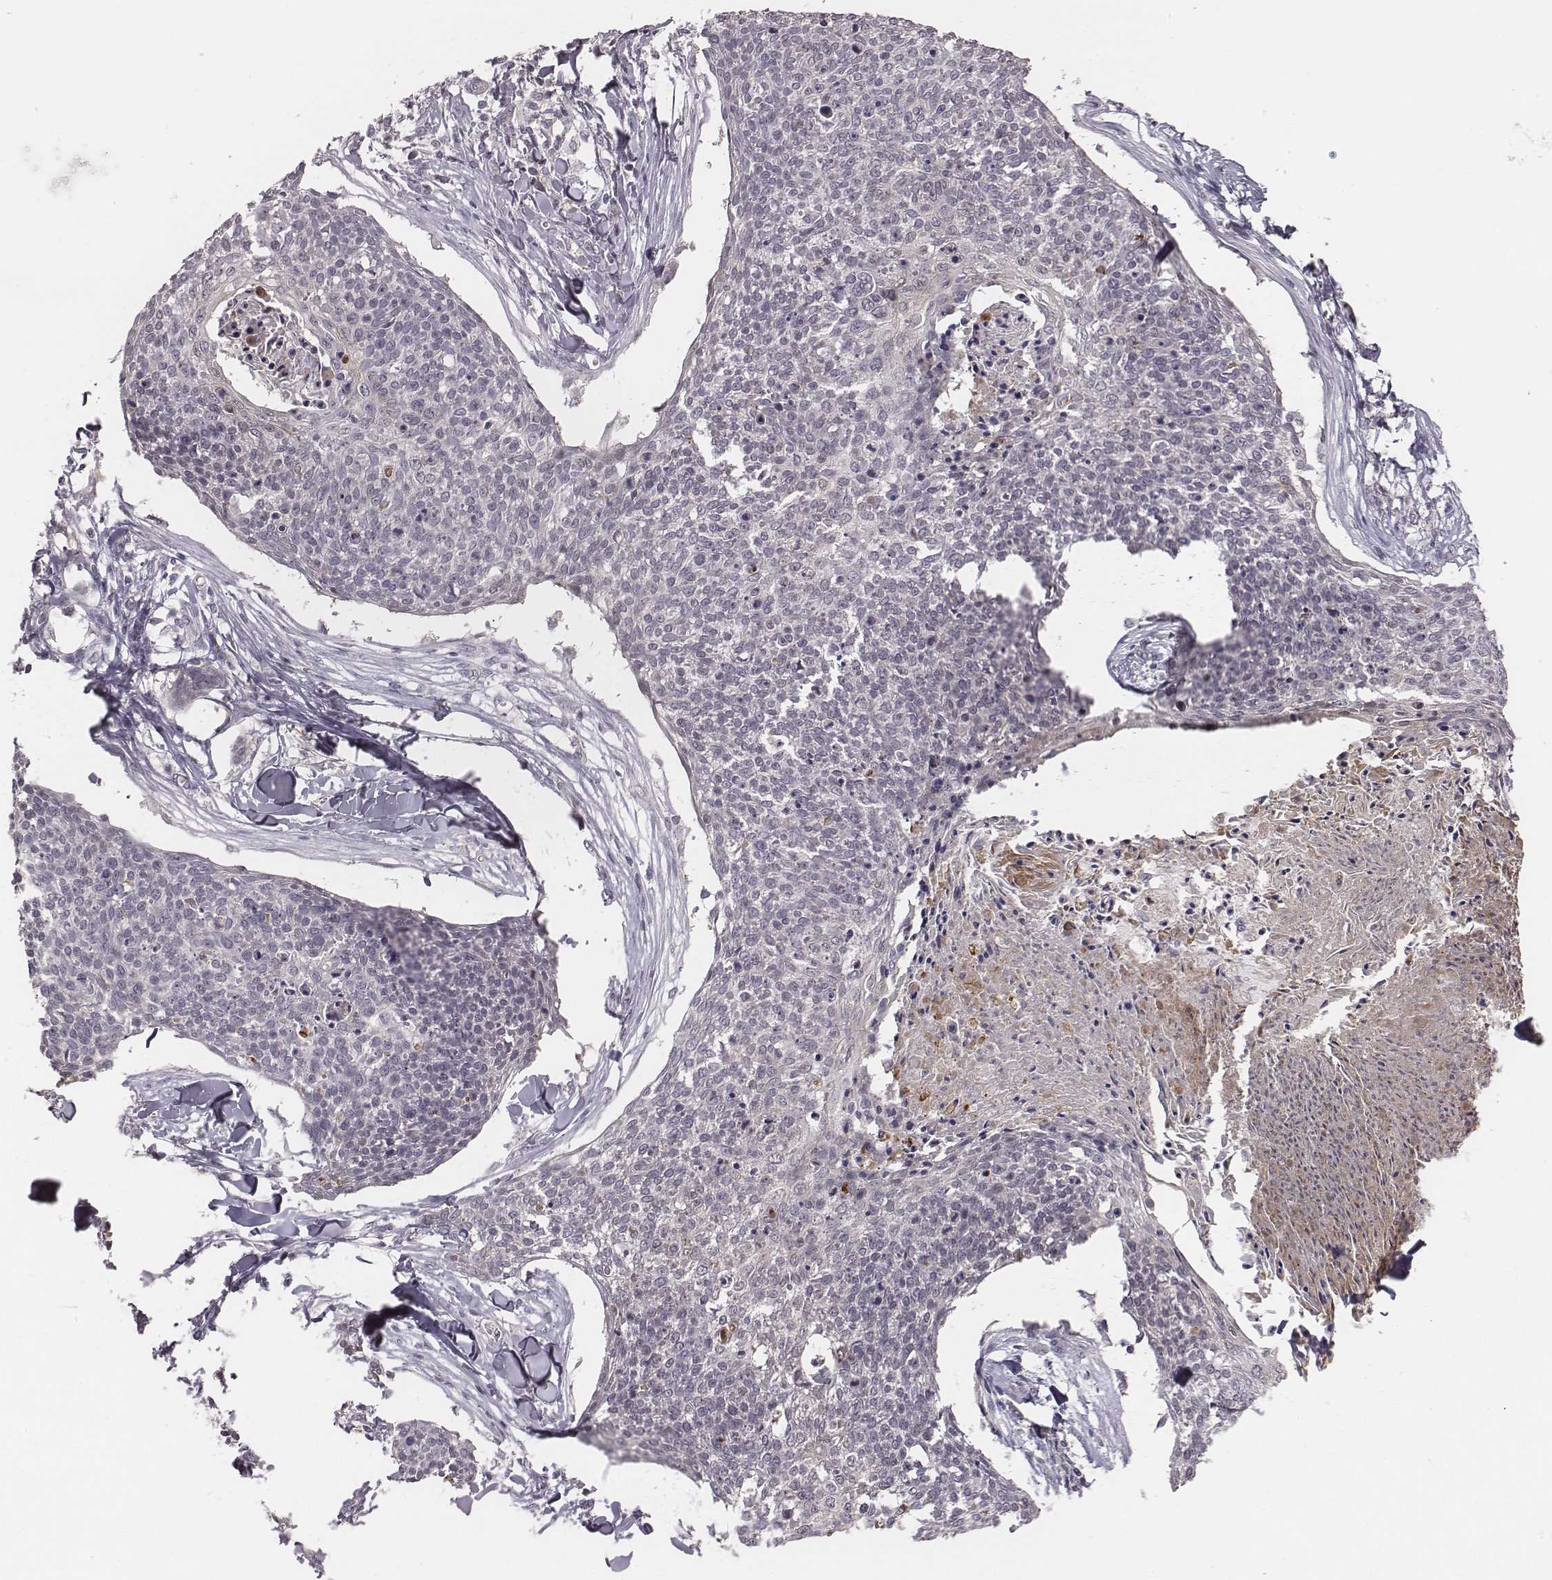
{"staining": {"intensity": "negative", "quantity": "none", "location": "none"}, "tissue": "skin cancer", "cell_type": "Tumor cells", "image_type": "cancer", "snomed": [{"axis": "morphology", "description": "Squamous cell carcinoma, NOS"}, {"axis": "topography", "description": "Skin"}, {"axis": "topography", "description": "Vulva"}], "caption": "Tumor cells show no significant expression in skin cancer (squamous cell carcinoma). Brightfield microscopy of IHC stained with DAB (brown) and hematoxylin (blue), captured at high magnification.", "gene": "TLX3", "patient": {"sex": "female", "age": 75}}